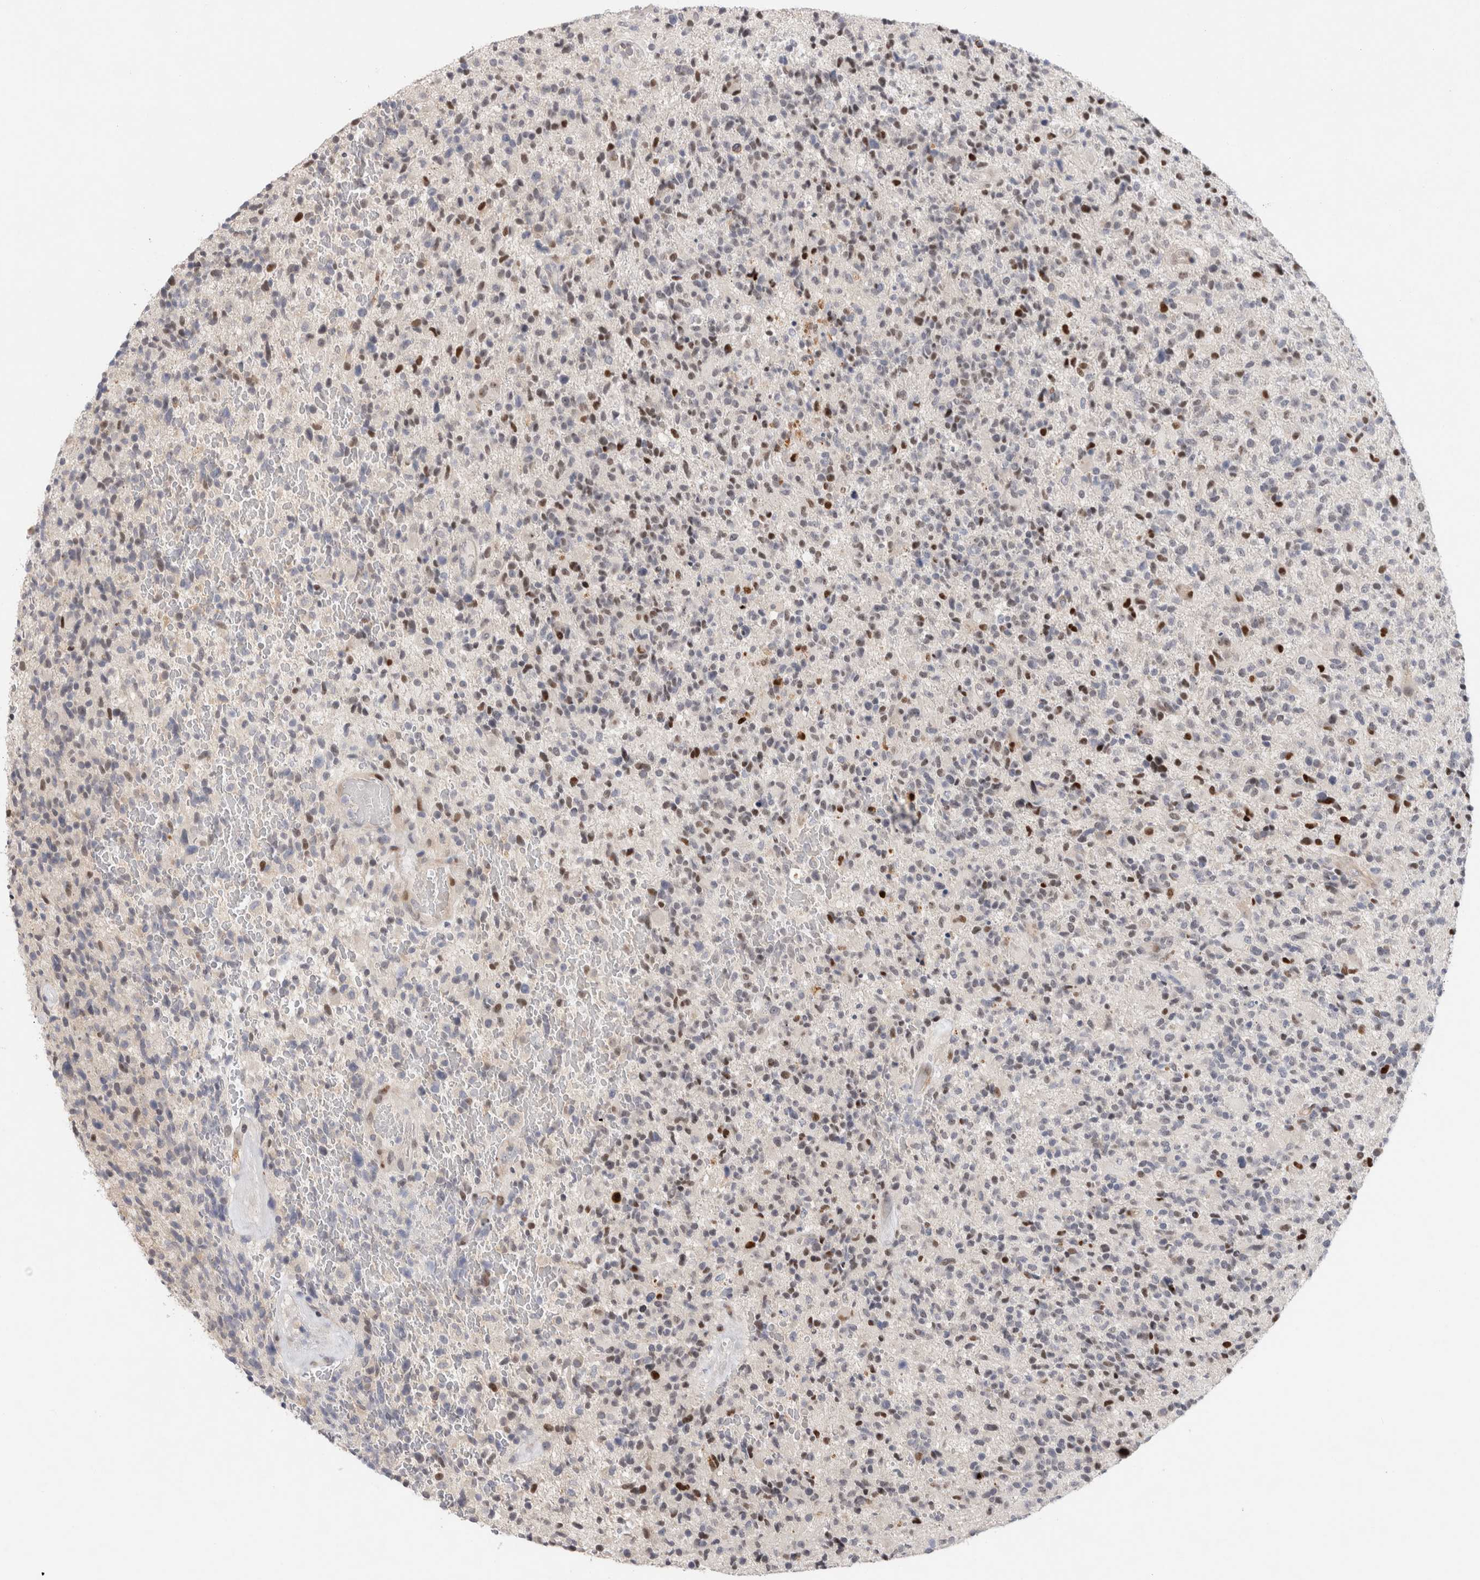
{"staining": {"intensity": "moderate", "quantity": "25%-75%", "location": "nuclear"}, "tissue": "glioma", "cell_type": "Tumor cells", "image_type": "cancer", "snomed": [{"axis": "morphology", "description": "Glioma, malignant, High grade"}, {"axis": "topography", "description": "Brain"}], "caption": "Protein expression analysis of malignant glioma (high-grade) demonstrates moderate nuclear staining in about 25%-75% of tumor cells. The protein is stained brown, and the nuclei are stained in blue (DAB IHC with brightfield microscopy, high magnification).", "gene": "TCF4", "patient": {"sex": "male", "age": 72}}